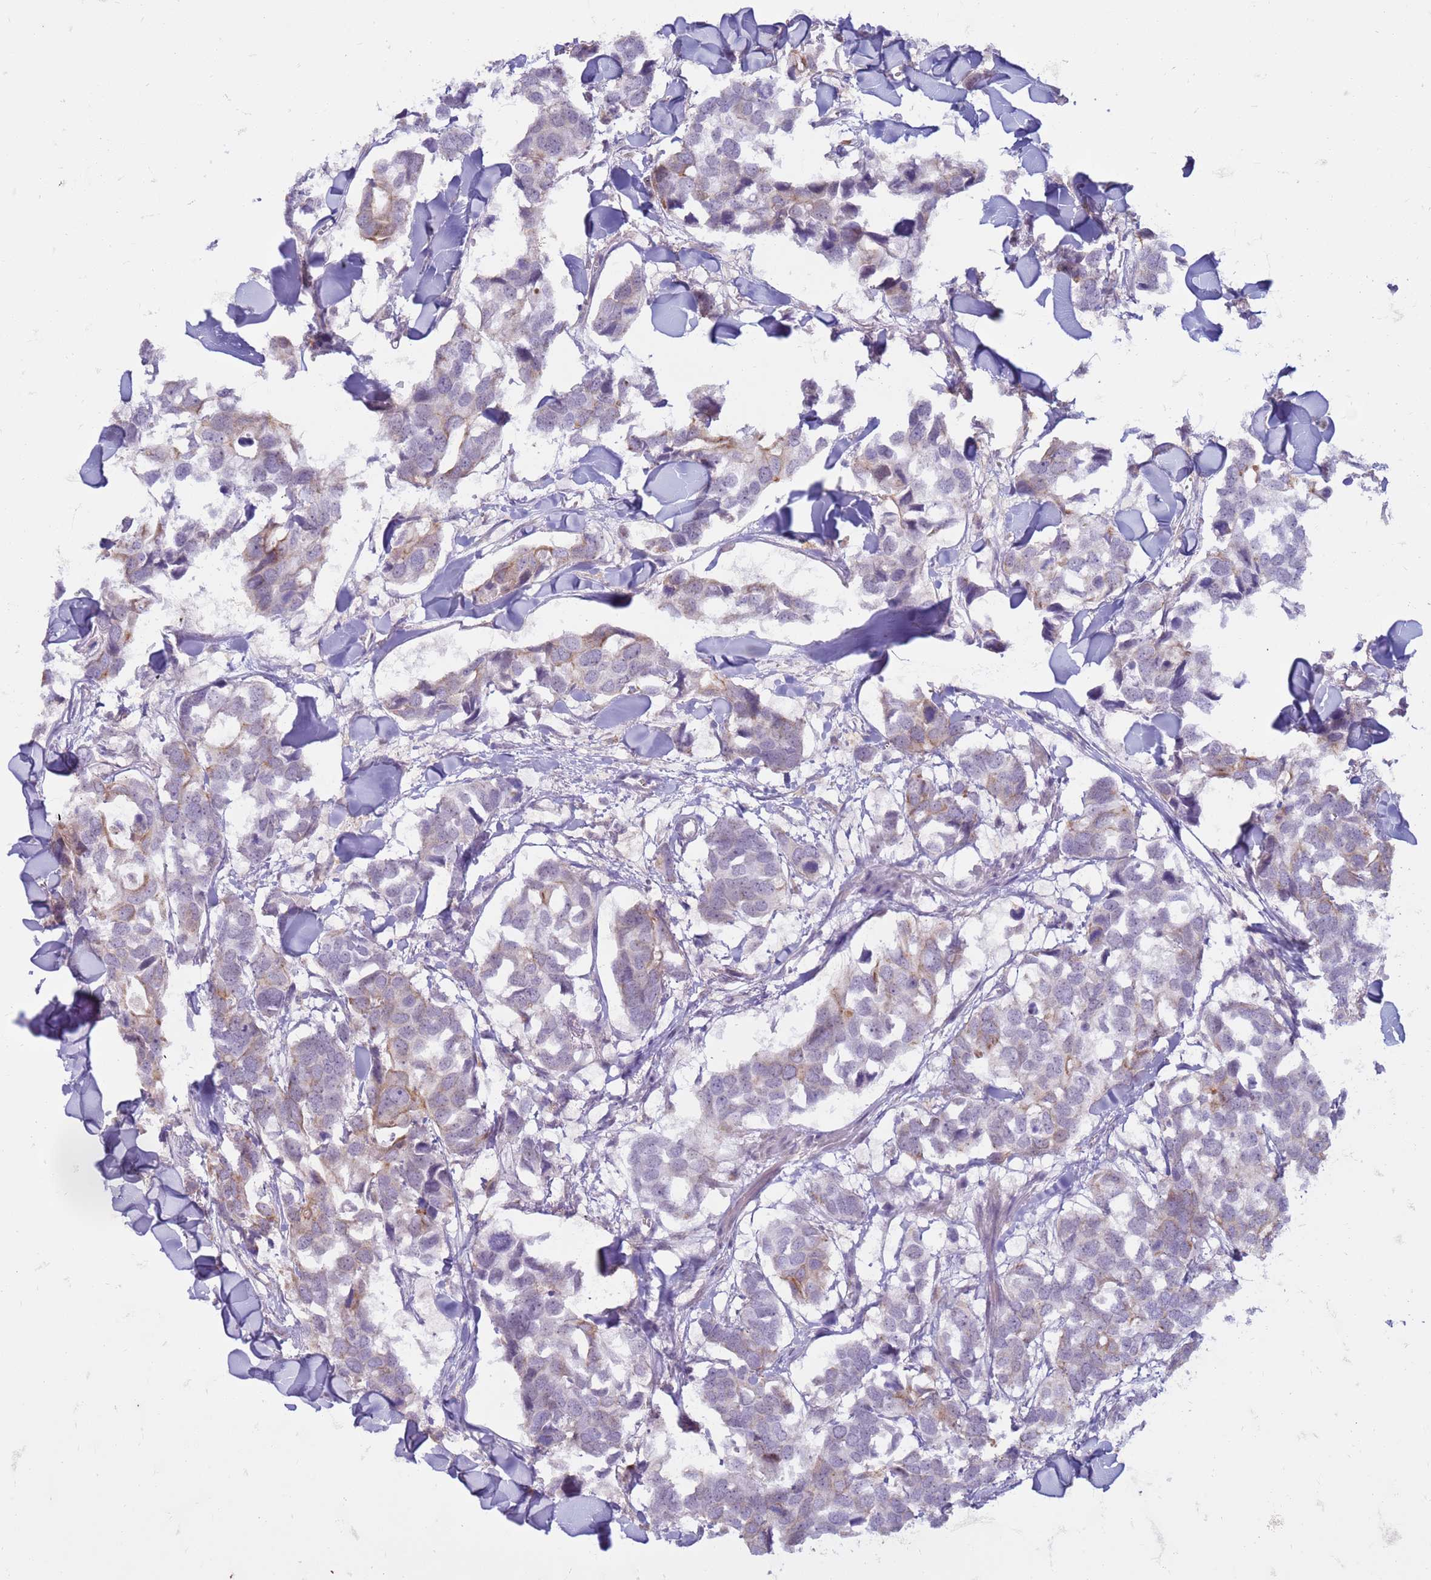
{"staining": {"intensity": "negative", "quantity": "none", "location": "none"}, "tissue": "breast cancer", "cell_type": "Tumor cells", "image_type": "cancer", "snomed": [{"axis": "morphology", "description": "Duct carcinoma"}, {"axis": "topography", "description": "Breast"}], "caption": "Immunohistochemical staining of human breast cancer (intraductal carcinoma) demonstrates no significant positivity in tumor cells. (DAB (3,3'-diaminobenzidine) IHC with hematoxylin counter stain).", "gene": "SLC15A3", "patient": {"sex": "female", "age": 83}}